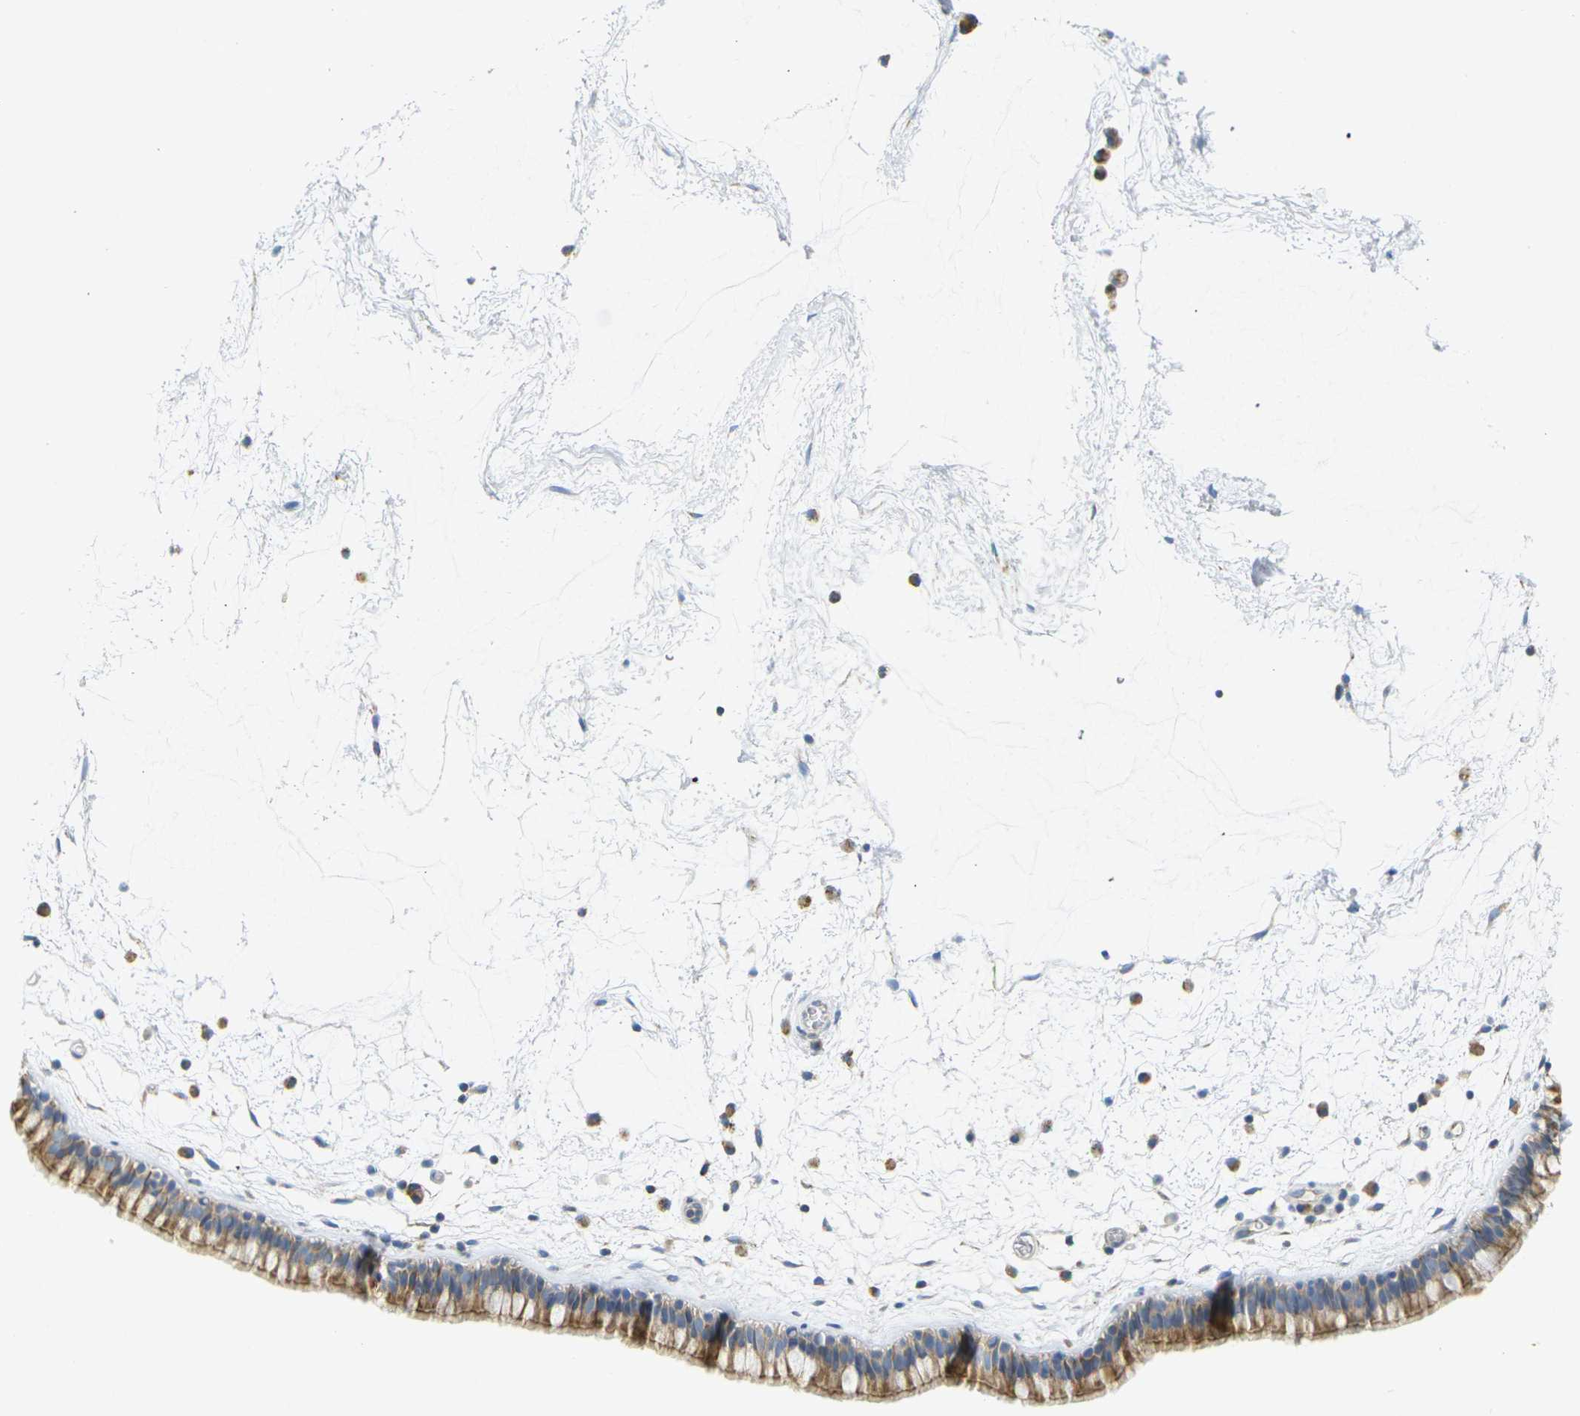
{"staining": {"intensity": "moderate", "quantity": ">75%", "location": "cytoplasmic/membranous"}, "tissue": "nasopharynx", "cell_type": "Respiratory epithelial cells", "image_type": "normal", "snomed": [{"axis": "morphology", "description": "Normal tissue, NOS"}, {"axis": "morphology", "description": "Inflammation, NOS"}, {"axis": "topography", "description": "Nasopharynx"}], "caption": "A histopathology image of human nasopharynx stained for a protein shows moderate cytoplasmic/membranous brown staining in respiratory epithelial cells.", "gene": "PARD6B", "patient": {"sex": "male", "age": 48}}